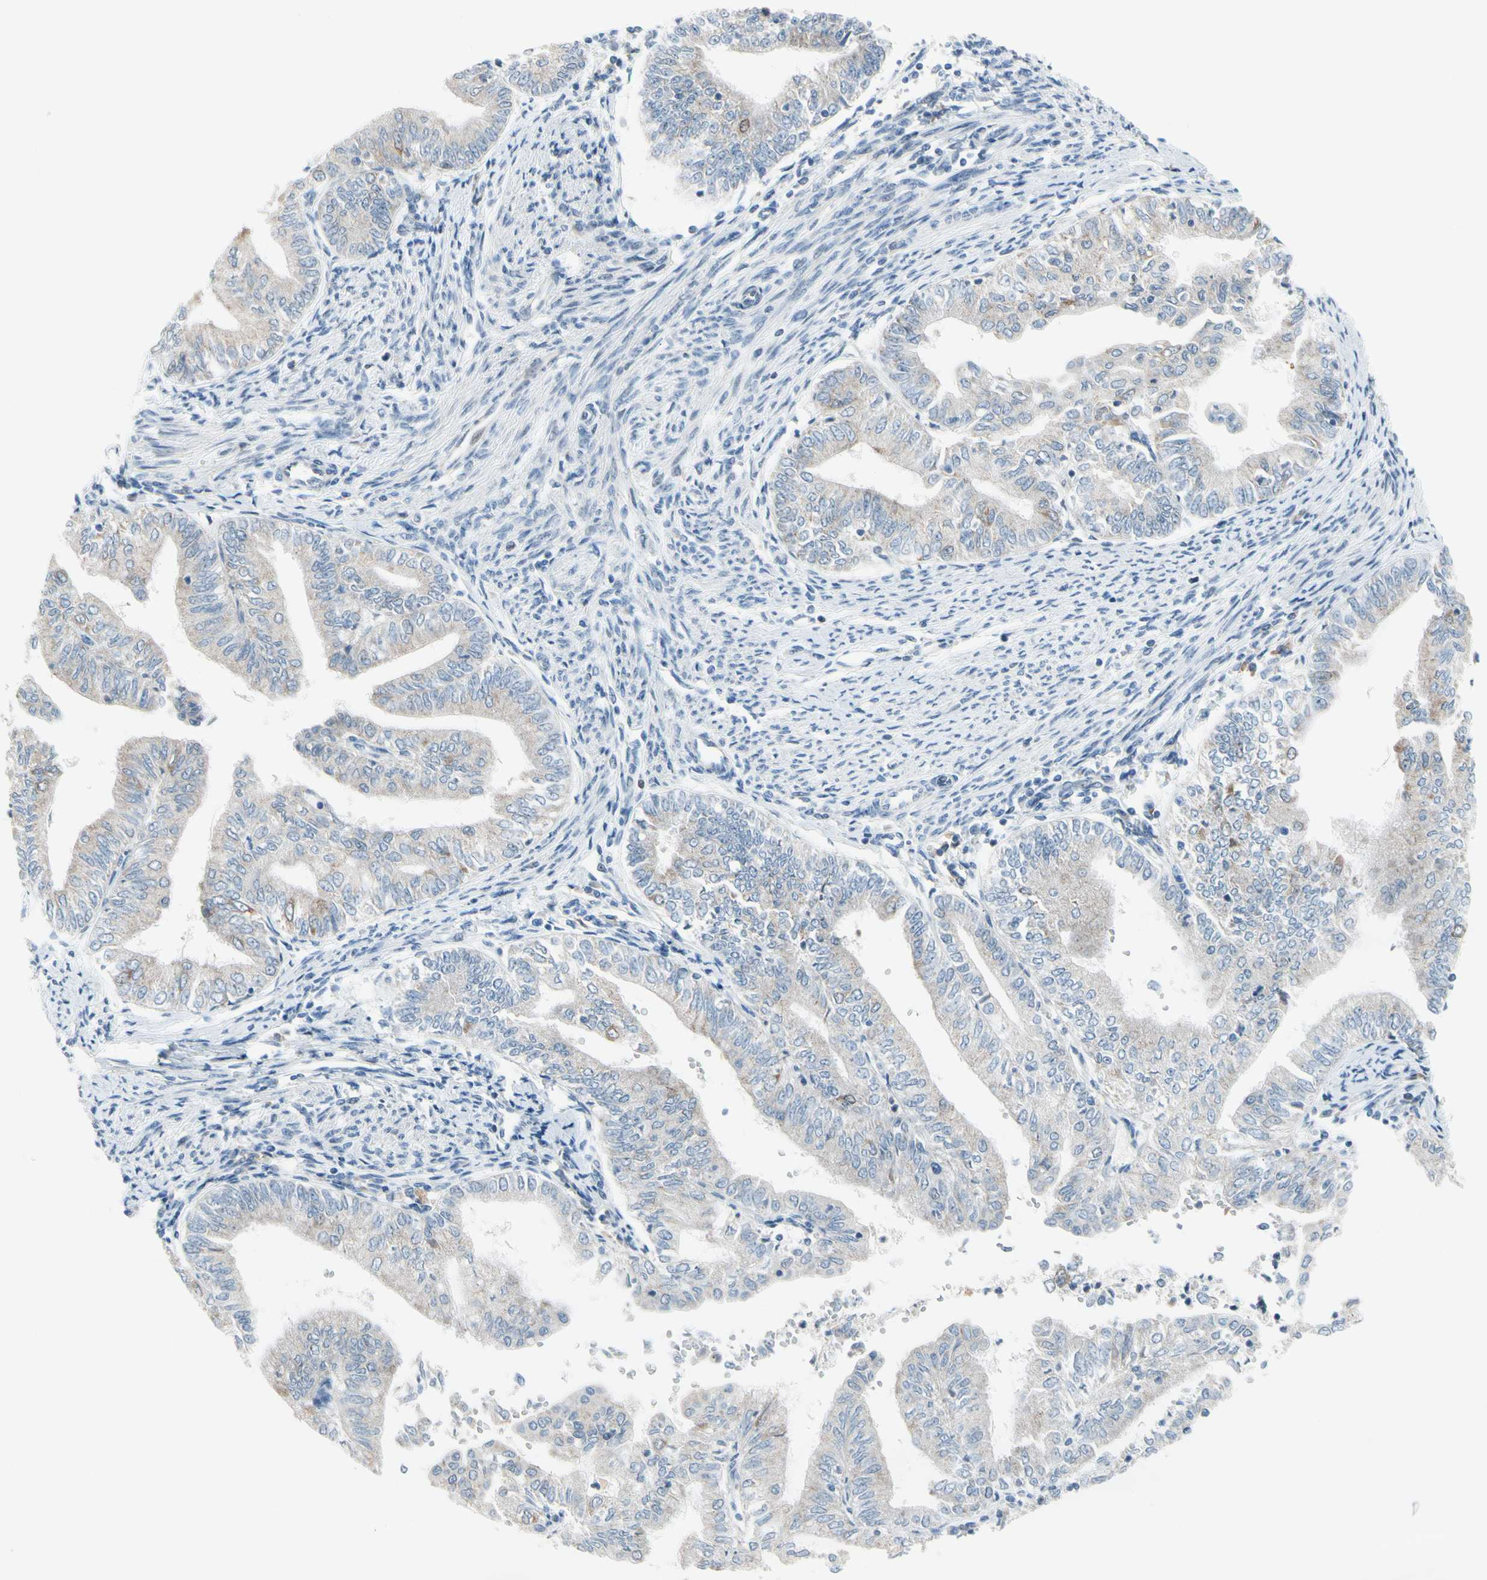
{"staining": {"intensity": "moderate", "quantity": "<25%", "location": "cytoplasmic/membranous"}, "tissue": "endometrial cancer", "cell_type": "Tumor cells", "image_type": "cancer", "snomed": [{"axis": "morphology", "description": "Adenocarcinoma, NOS"}, {"axis": "topography", "description": "Endometrium"}], "caption": "Endometrial cancer (adenocarcinoma) stained for a protein demonstrates moderate cytoplasmic/membranous positivity in tumor cells.", "gene": "CFAP36", "patient": {"sex": "female", "age": 66}}